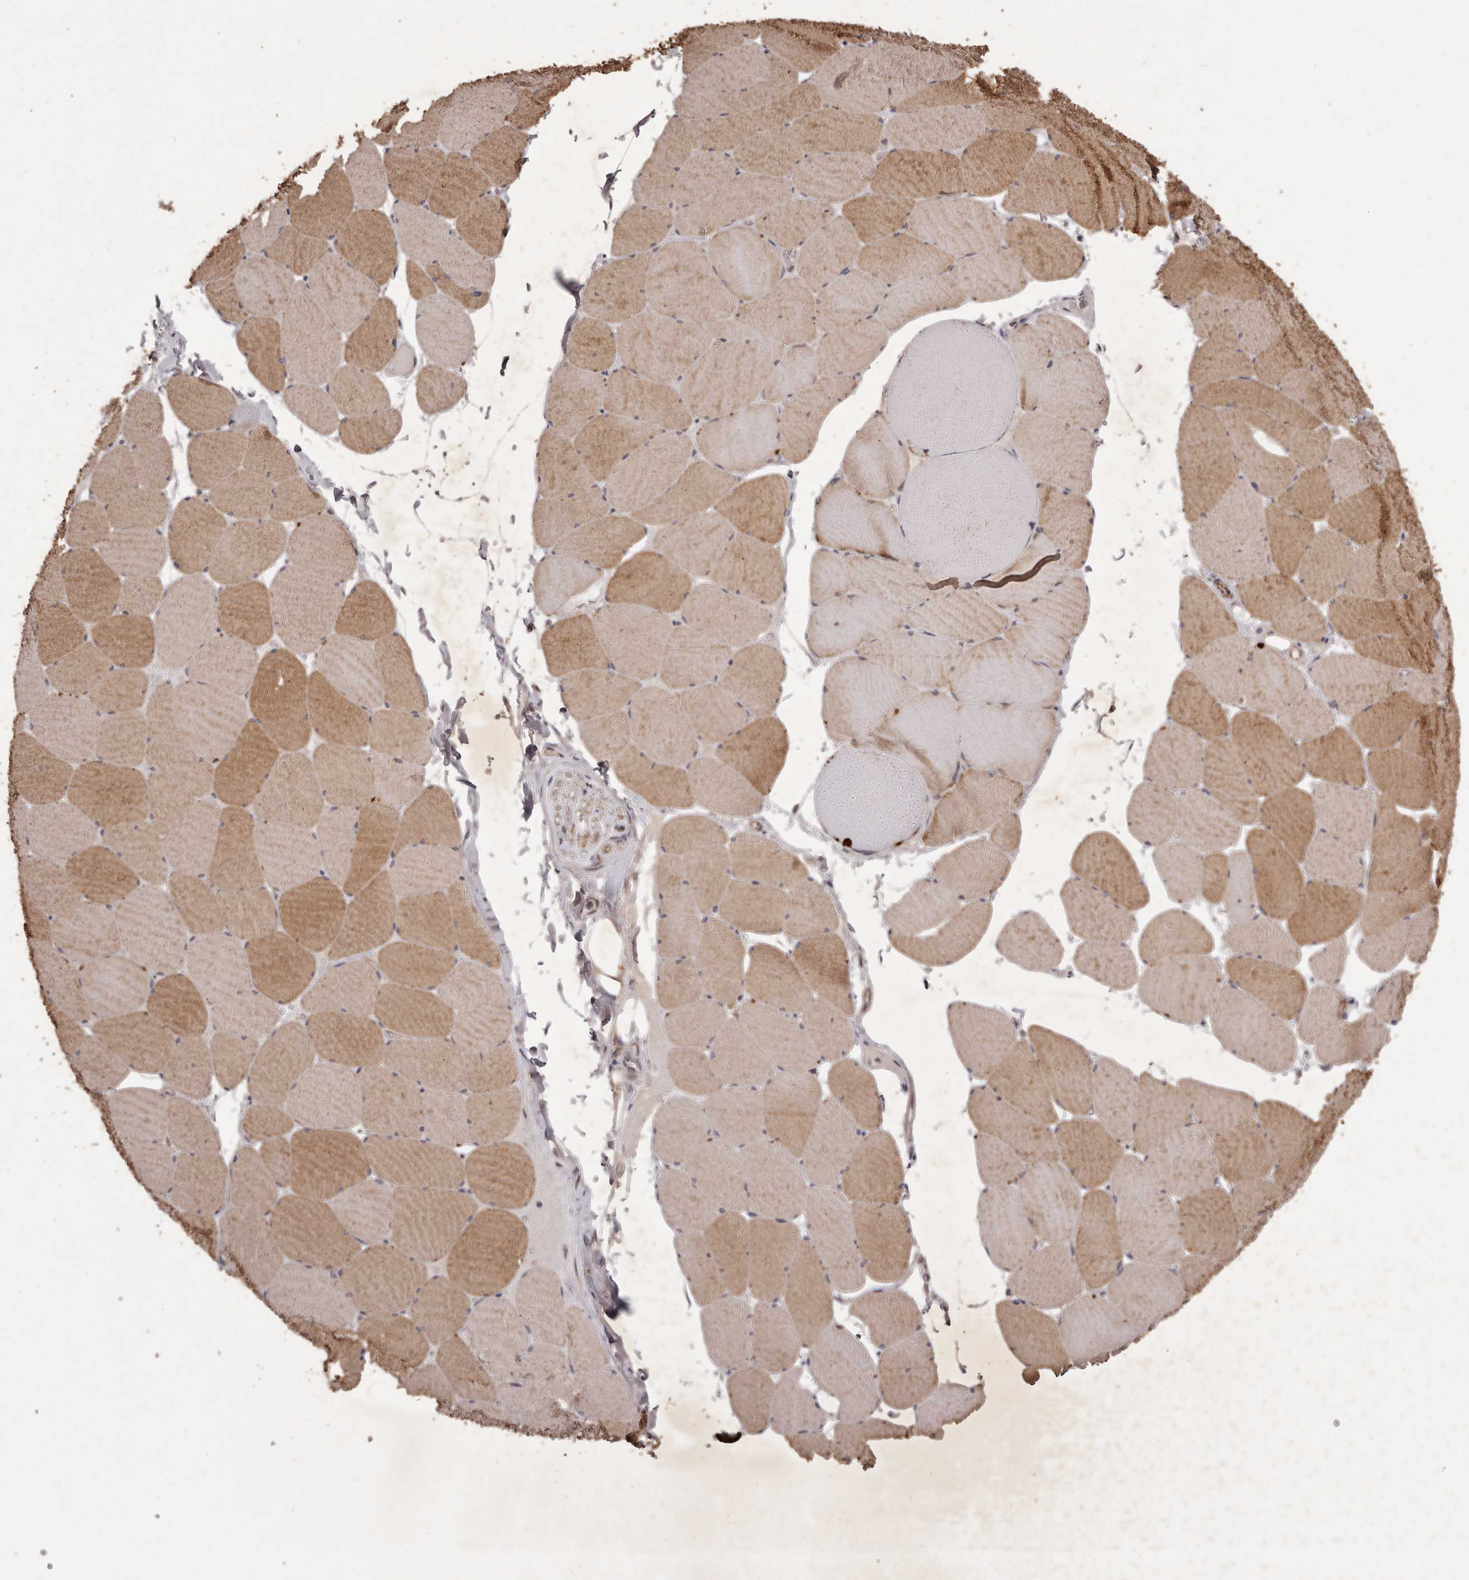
{"staining": {"intensity": "strong", "quantity": "25%-75%", "location": "cytoplasmic/membranous"}, "tissue": "skeletal muscle", "cell_type": "Myocytes", "image_type": "normal", "snomed": [{"axis": "morphology", "description": "Normal tissue, NOS"}, {"axis": "topography", "description": "Skeletal muscle"}, {"axis": "topography", "description": "Head-Neck"}], "caption": "Immunohistochemical staining of normal human skeletal muscle exhibits high levels of strong cytoplasmic/membranous expression in about 25%-75% of myocytes. The staining is performed using DAB (3,3'-diaminobenzidine) brown chromogen to label protein expression. The nuclei are counter-stained blue using hematoxylin.", "gene": "PNRC1", "patient": {"sex": "male", "age": 66}}